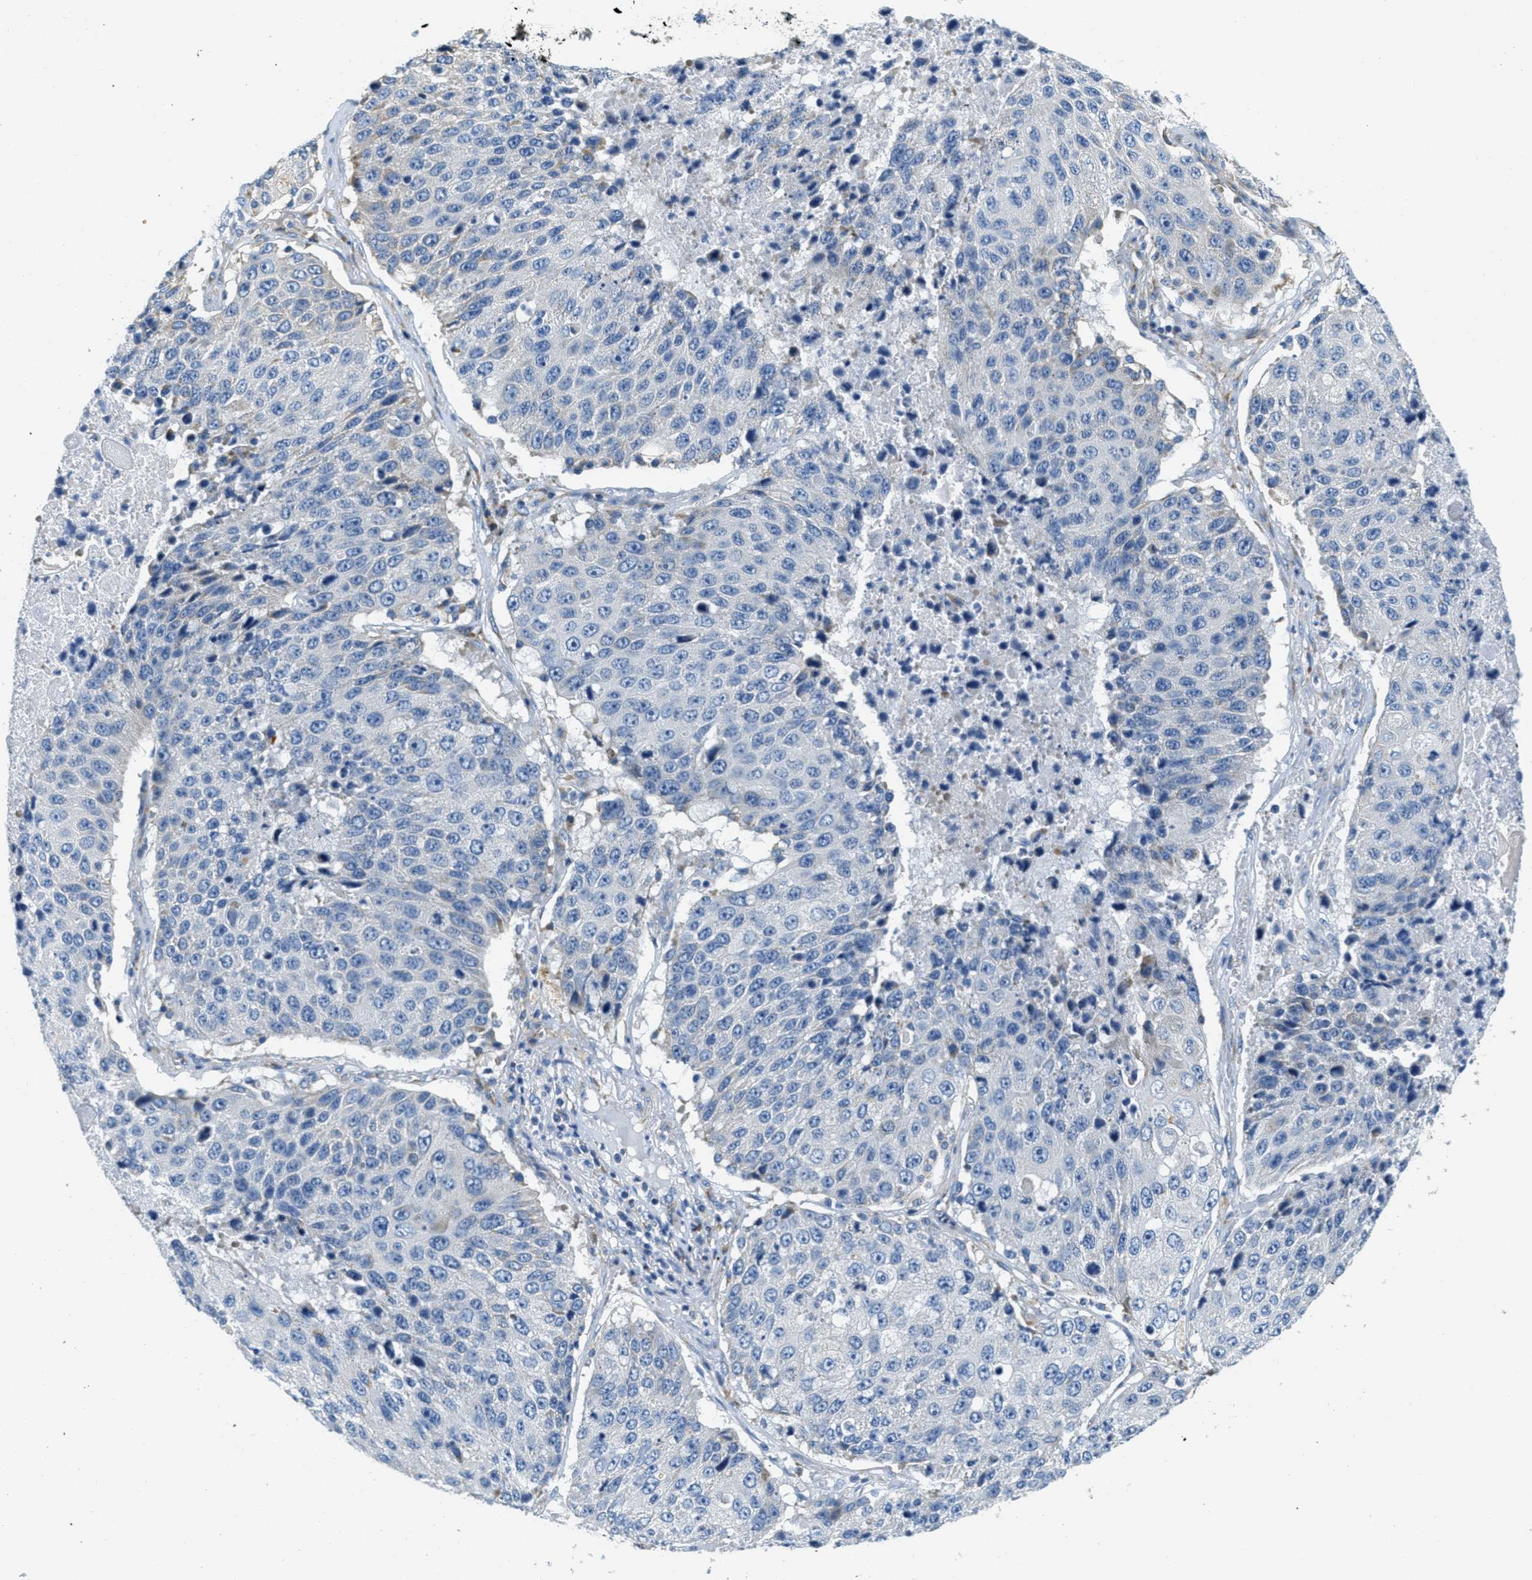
{"staining": {"intensity": "negative", "quantity": "none", "location": "none"}, "tissue": "lung cancer", "cell_type": "Tumor cells", "image_type": "cancer", "snomed": [{"axis": "morphology", "description": "Squamous cell carcinoma, NOS"}, {"axis": "topography", "description": "Lung"}], "caption": "There is no significant staining in tumor cells of lung squamous cell carcinoma.", "gene": "CA4", "patient": {"sex": "male", "age": 61}}